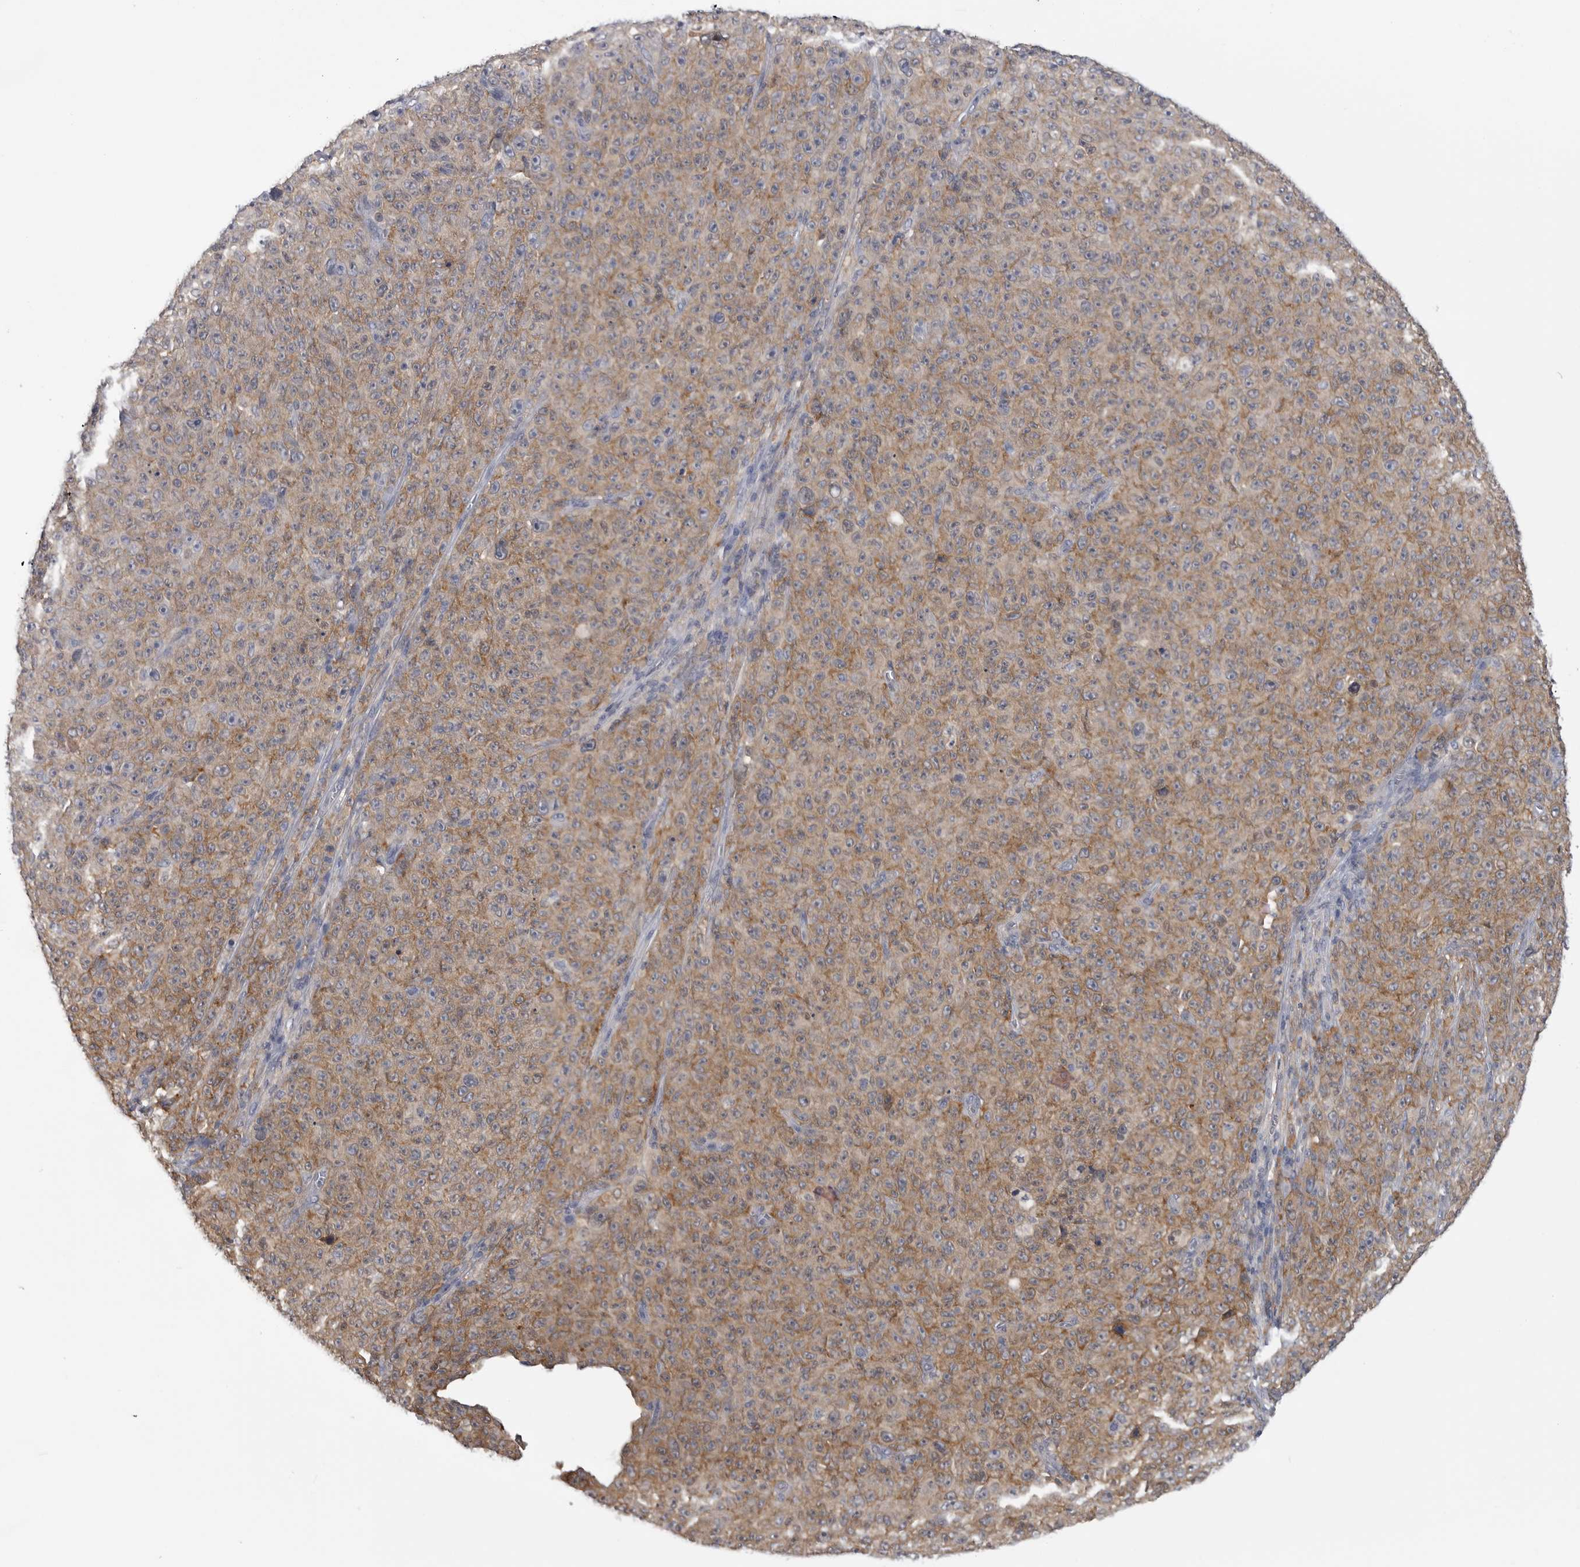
{"staining": {"intensity": "moderate", "quantity": ">75%", "location": "cytoplasmic/membranous"}, "tissue": "melanoma", "cell_type": "Tumor cells", "image_type": "cancer", "snomed": [{"axis": "morphology", "description": "Malignant melanoma, NOS"}, {"axis": "topography", "description": "Skin"}], "caption": "This is a photomicrograph of immunohistochemistry (IHC) staining of melanoma, which shows moderate staining in the cytoplasmic/membranous of tumor cells.", "gene": "CACYBP", "patient": {"sex": "female", "age": 82}}